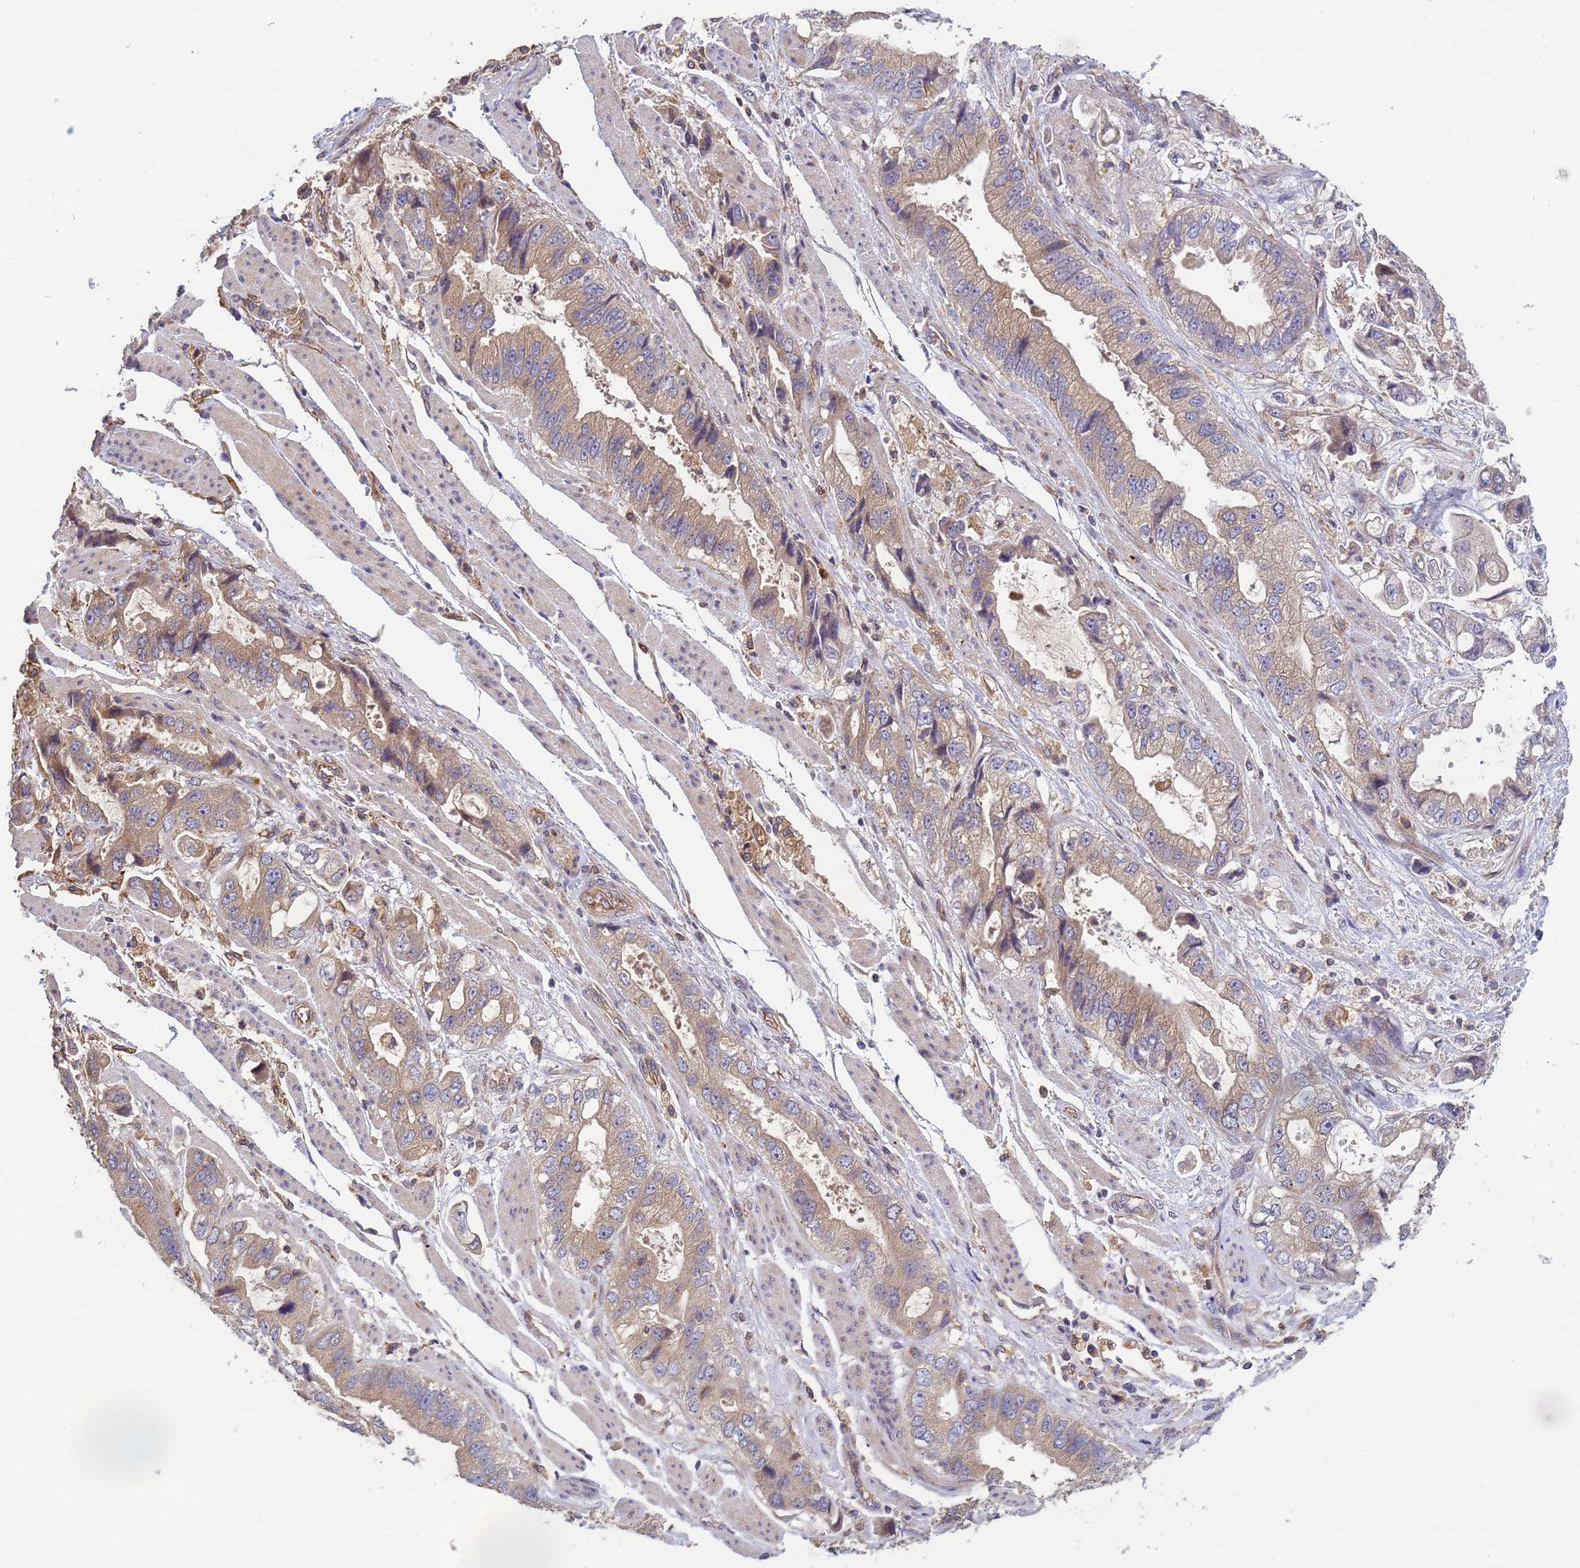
{"staining": {"intensity": "weak", "quantity": ">75%", "location": "cytoplasmic/membranous"}, "tissue": "stomach cancer", "cell_type": "Tumor cells", "image_type": "cancer", "snomed": [{"axis": "morphology", "description": "Adenocarcinoma, NOS"}, {"axis": "topography", "description": "Stomach"}], "caption": "Protein staining shows weak cytoplasmic/membranous positivity in about >75% of tumor cells in adenocarcinoma (stomach). The protein of interest is stained brown, and the nuclei are stained in blue (DAB (3,3'-diaminobenzidine) IHC with brightfield microscopy, high magnification).", "gene": "RAB10", "patient": {"sex": "male", "age": 62}}